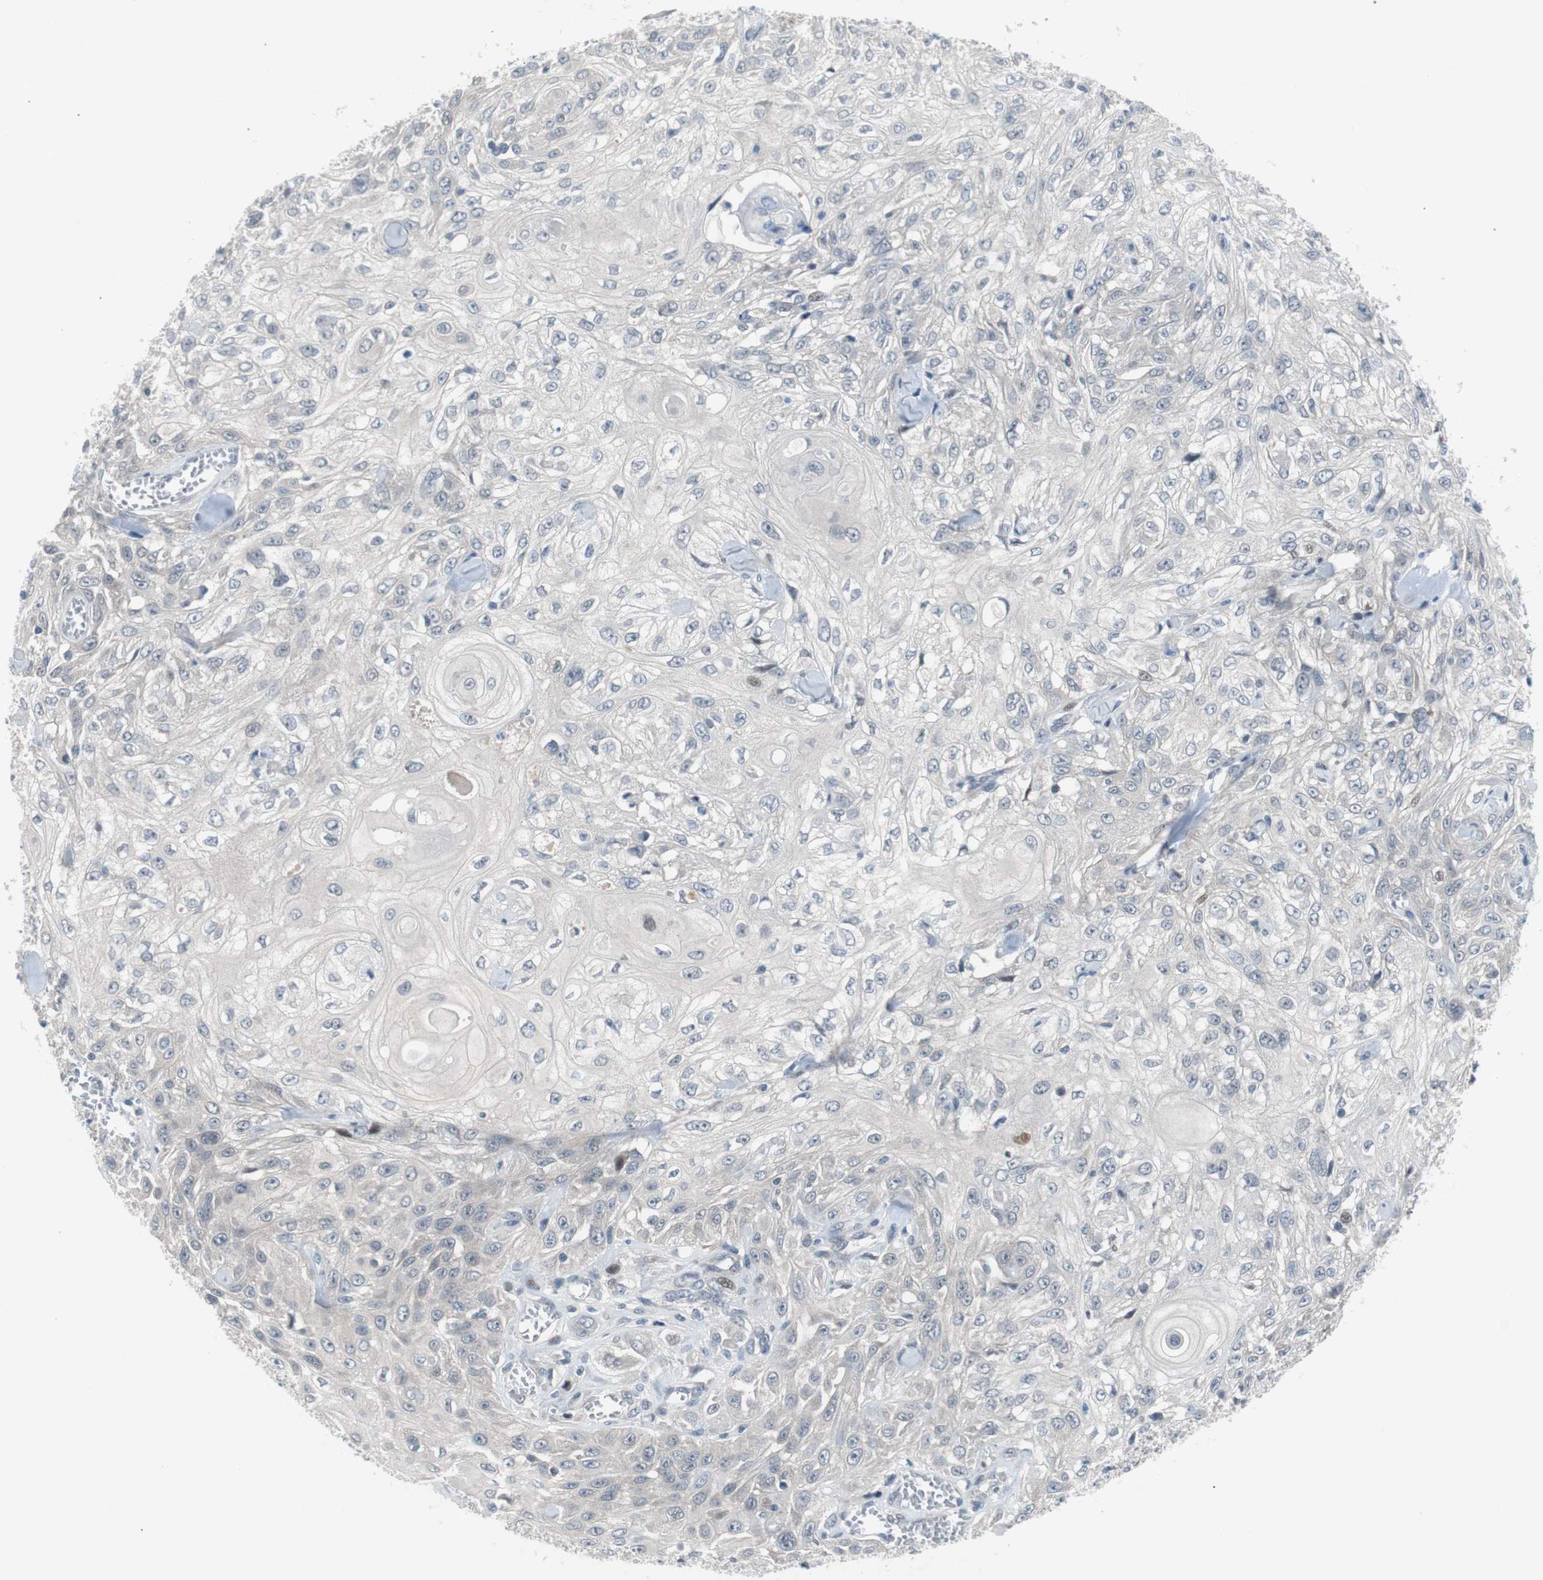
{"staining": {"intensity": "negative", "quantity": "none", "location": "none"}, "tissue": "skin cancer", "cell_type": "Tumor cells", "image_type": "cancer", "snomed": [{"axis": "morphology", "description": "Squamous cell carcinoma, NOS"}, {"axis": "morphology", "description": "Squamous cell carcinoma, metastatic, NOS"}, {"axis": "topography", "description": "Skin"}, {"axis": "topography", "description": "Lymph node"}], "caption": "DAB immunohistochemical staining of metastatic squamous cell carcinoma (skin) displays no significant staining in tumor cells.", "gene": "MAP2K4", "patient": {"sex": "male", "age": 75}}